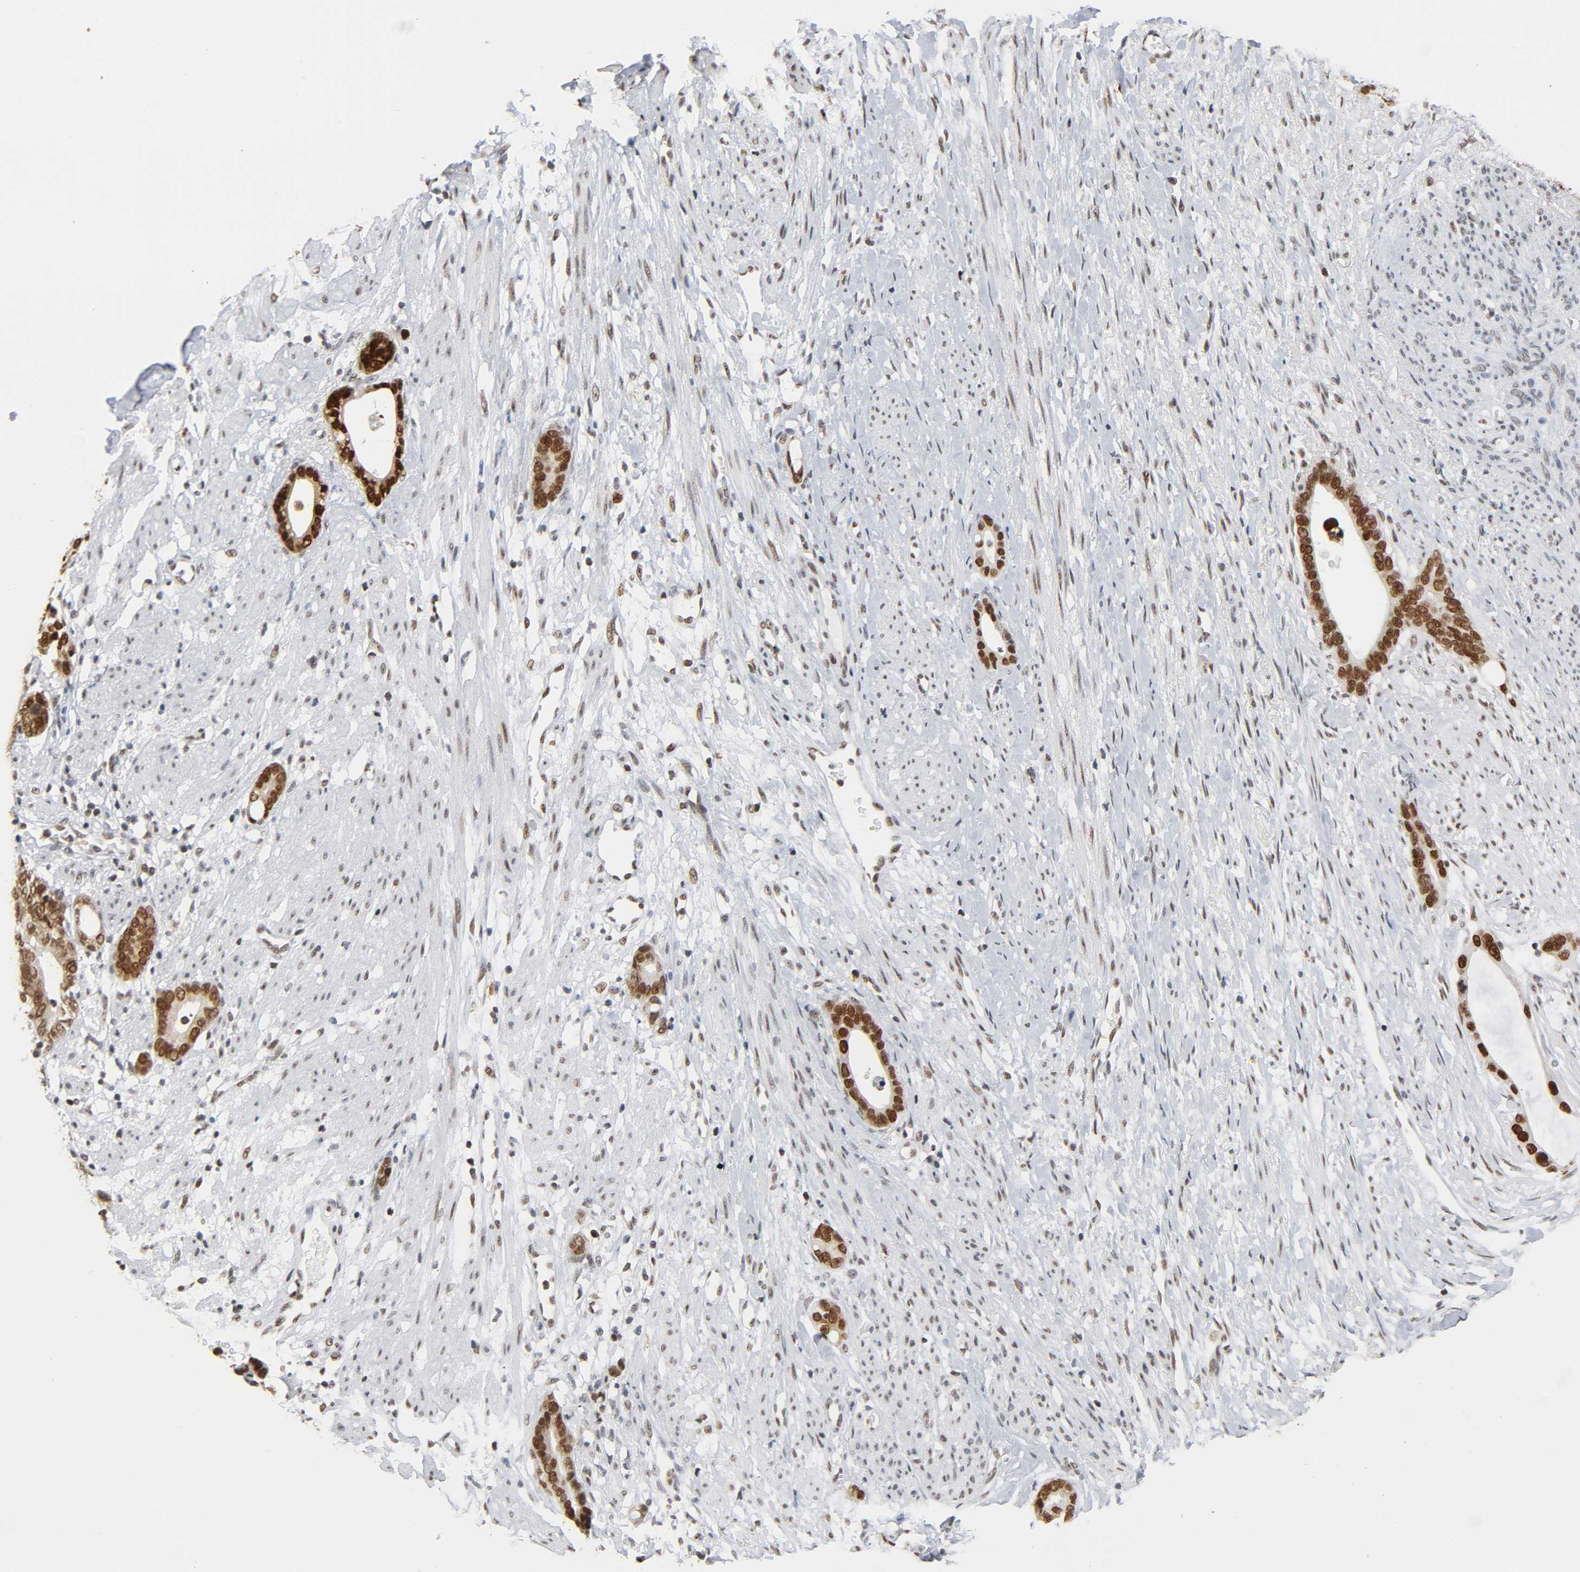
{"staining": {"intensity": "strong", "quantity": ">75%", "location": "nuclear"}, "tissue": "stomach cancer", "cell_type": "Tumor cells", "image_type": "cancer", "snomed": [{"axis": "morphology", "description": "Adenocarcinoma, NOS"}, {"axis": "topography", "description": "Stomach"}], "caption": "Tumor cells demonstrate strong nuclear positivity in approximately >75% of cells in stomach cancer (adenocarcinoma). The staining was performed using DAB to visualize the protein expression in brown, while the nuclei were stained in blue with hematoxylin (Magnification: 20x).", "gene": "SUMO1", "patient": {"sex": "female", "age": 75}}